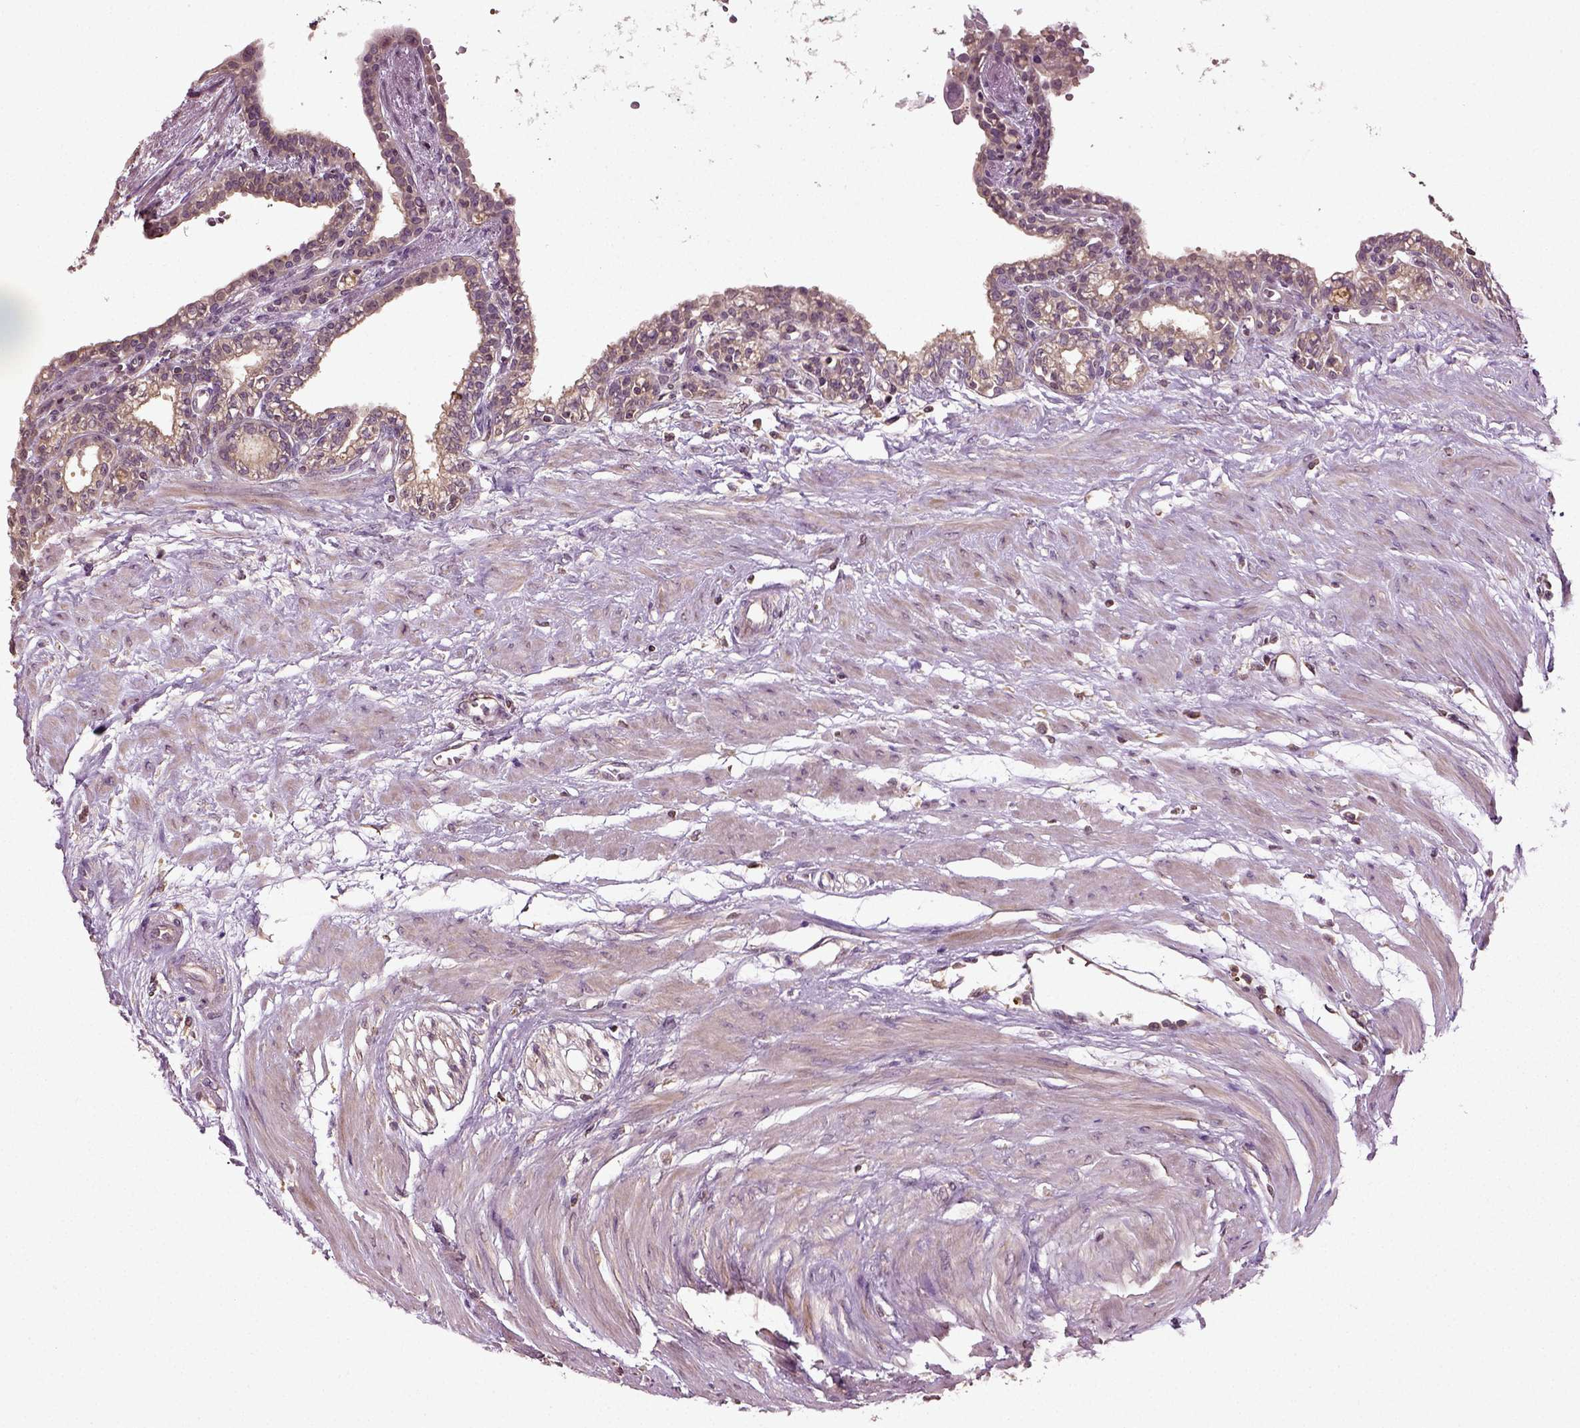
{"staining": {"intensity": "weak", "quantity": ">75%", "location": "cytoplasmic/membranous"}, "tissue": "seminal vesicle", "cell_type": "Glandular cells", "image_type": "normal", "snomed": [{"axis": "morphology", "description": "Normal tissue, NOS"}, {"axis": "morphology", "description": "Urothelial carcinoma, NOS"}, {"axis": "topography", "description": "Urinary bladder"}, {"axis": "topography", "description": "Seminal veicle"}], "caption": "Human seminal vesicle stained with a brown dye shows weak cytoplasmic/membranous positive positivity in approximately >75% of glandular cells.", "gene": "ERV3", "patient": {"sex": "male", "age": 76}}